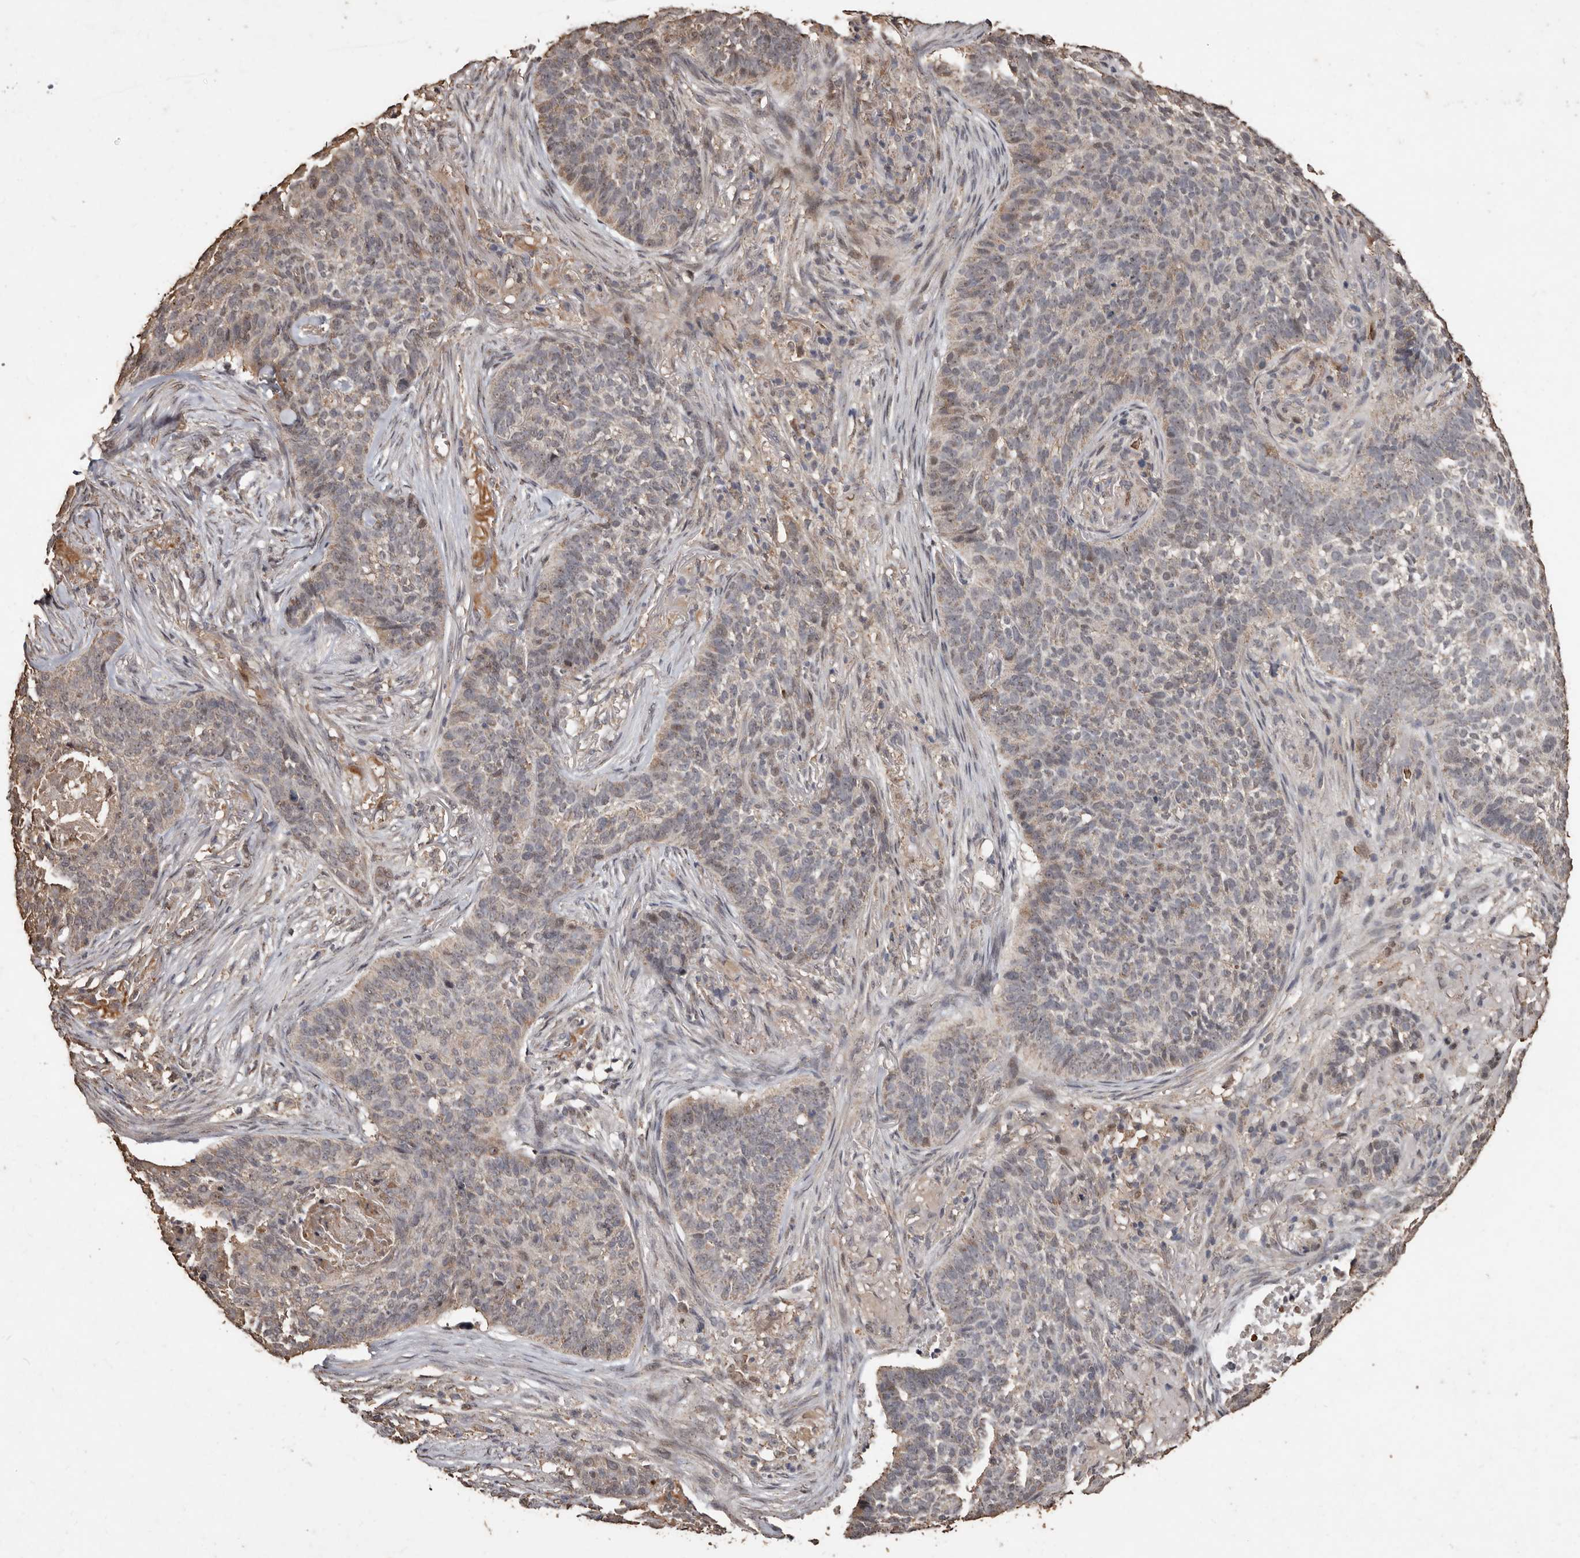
{"staining": {"intensity": "weak", "quantity": "<25%", "location": "cytoplasmic/membranous"}, "tissue": "skin cancer", "cell_type": "Tumor cells", "image_type": "cancer", "snomed": [{"axis": "morphology", "description": "Basal cell carcinoma"}, {"axis": "topography", "description": "Skin"}], "caption": "Immunohistochemistry (IHC) histopathology image of human skin cancer (basal cell carcinoma) stained for a protein (brown), which reveals no expression in tumor cells. (DAB (3,3'-diaminobenzidine) immunohistochemistry, high magnification).", "gene": "GRAMD2A", "patient": {"sex": "male", "age": 85}}